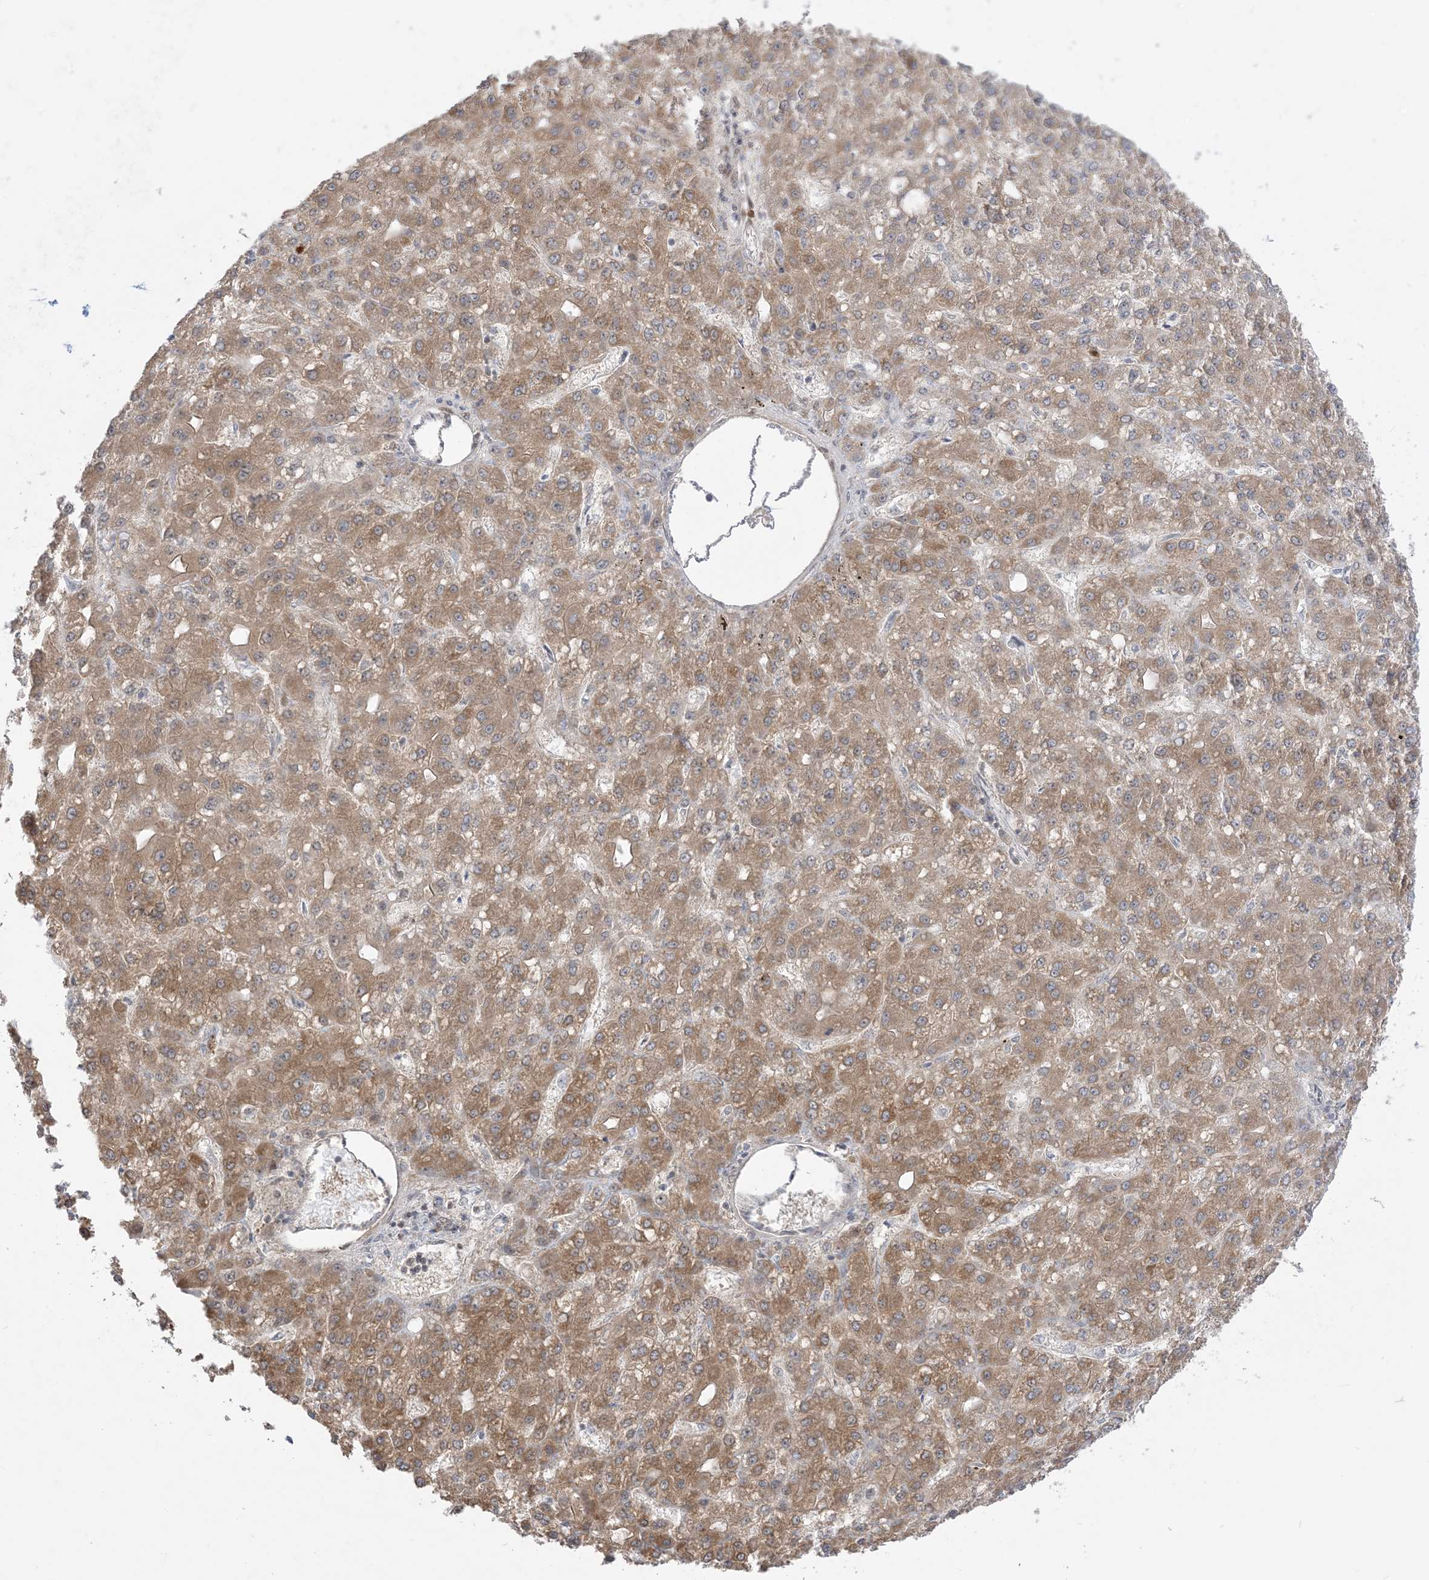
{"staining": {"intensity": "moderate", "quantity": ">75%", "location": "cytoplasmic/membranous"}, "tissue": "liver cancer", "cell_type": "Tumor cells", "image_type": "cancer", "snomed": [{"axis": "morphology", "description": "Carcinoma, Hepatocellular, NOS"}, {"axis": "topography", "description": "Liver"}], "caption": "A brown stain shows moderate cytoplasmic/membranous positivity of a protein in liver cancer tumor cells.", "gene": "KANSL3", "patient": {"sex": "male", "age": 67}}